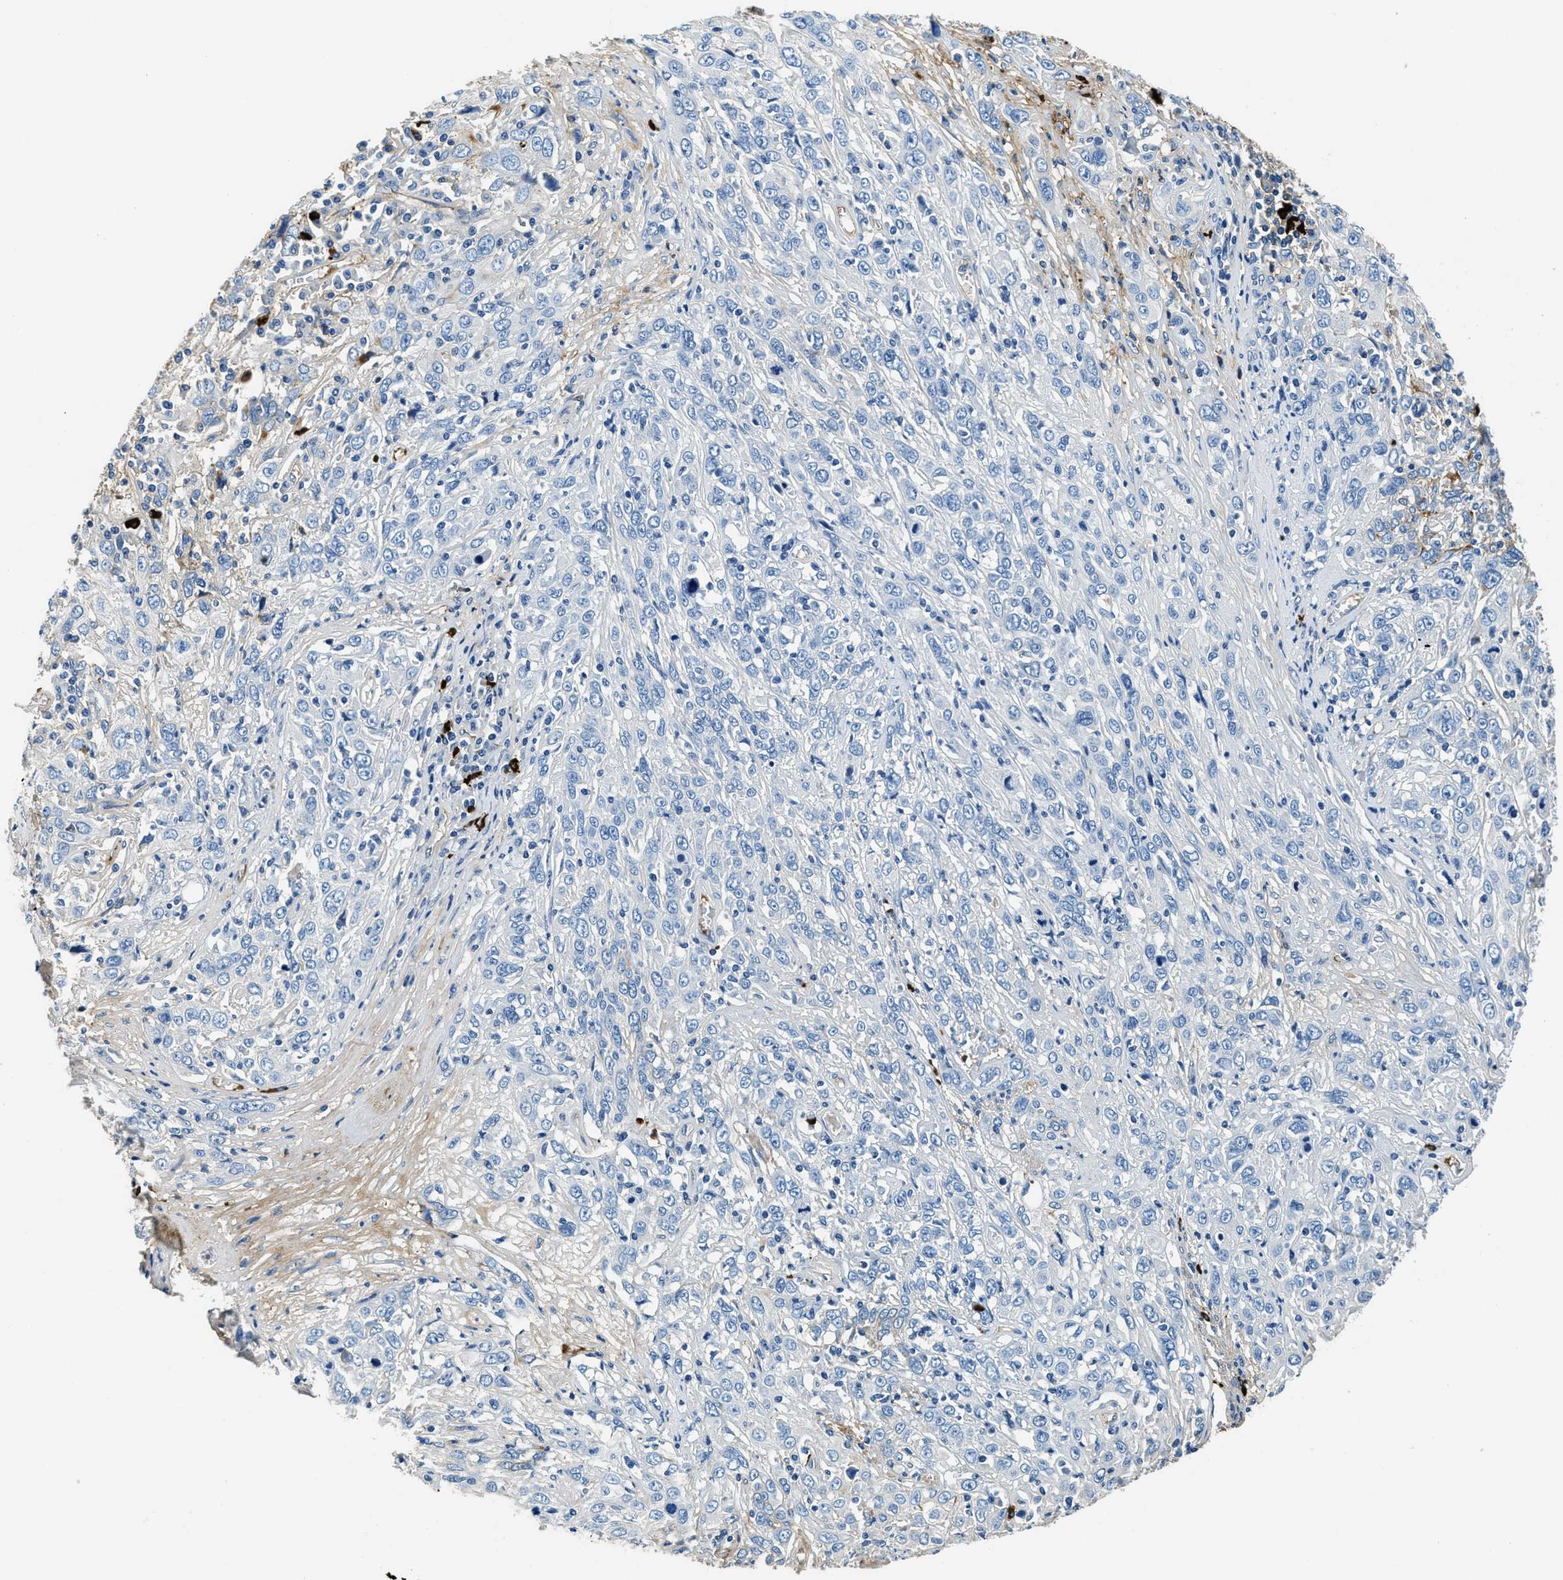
{"staining": {"intensity": "negative", "quantity": "none", "location": "none"}, "tissue": "cervical cancer", "cell_type": "Tumor cells", "image_type": "cancer", "snomed": [{"axis": "morphology", "description": "Squamous cell carcinoma, NOS"}, {"axis": "topography", "description": "Cervix"}], "caption": "Immunohistochemistry (IHC) micrograph of neoplastic tissue: squamous cell carcinoma (cervical) stained with DAB displays no significant protein expression in tumor cells. (DAB immunohistochemistry visualized using brightfield microscopy, high magnification).", "gene": "TMEM186", "patient": {"sex": "female", "age": 46}}